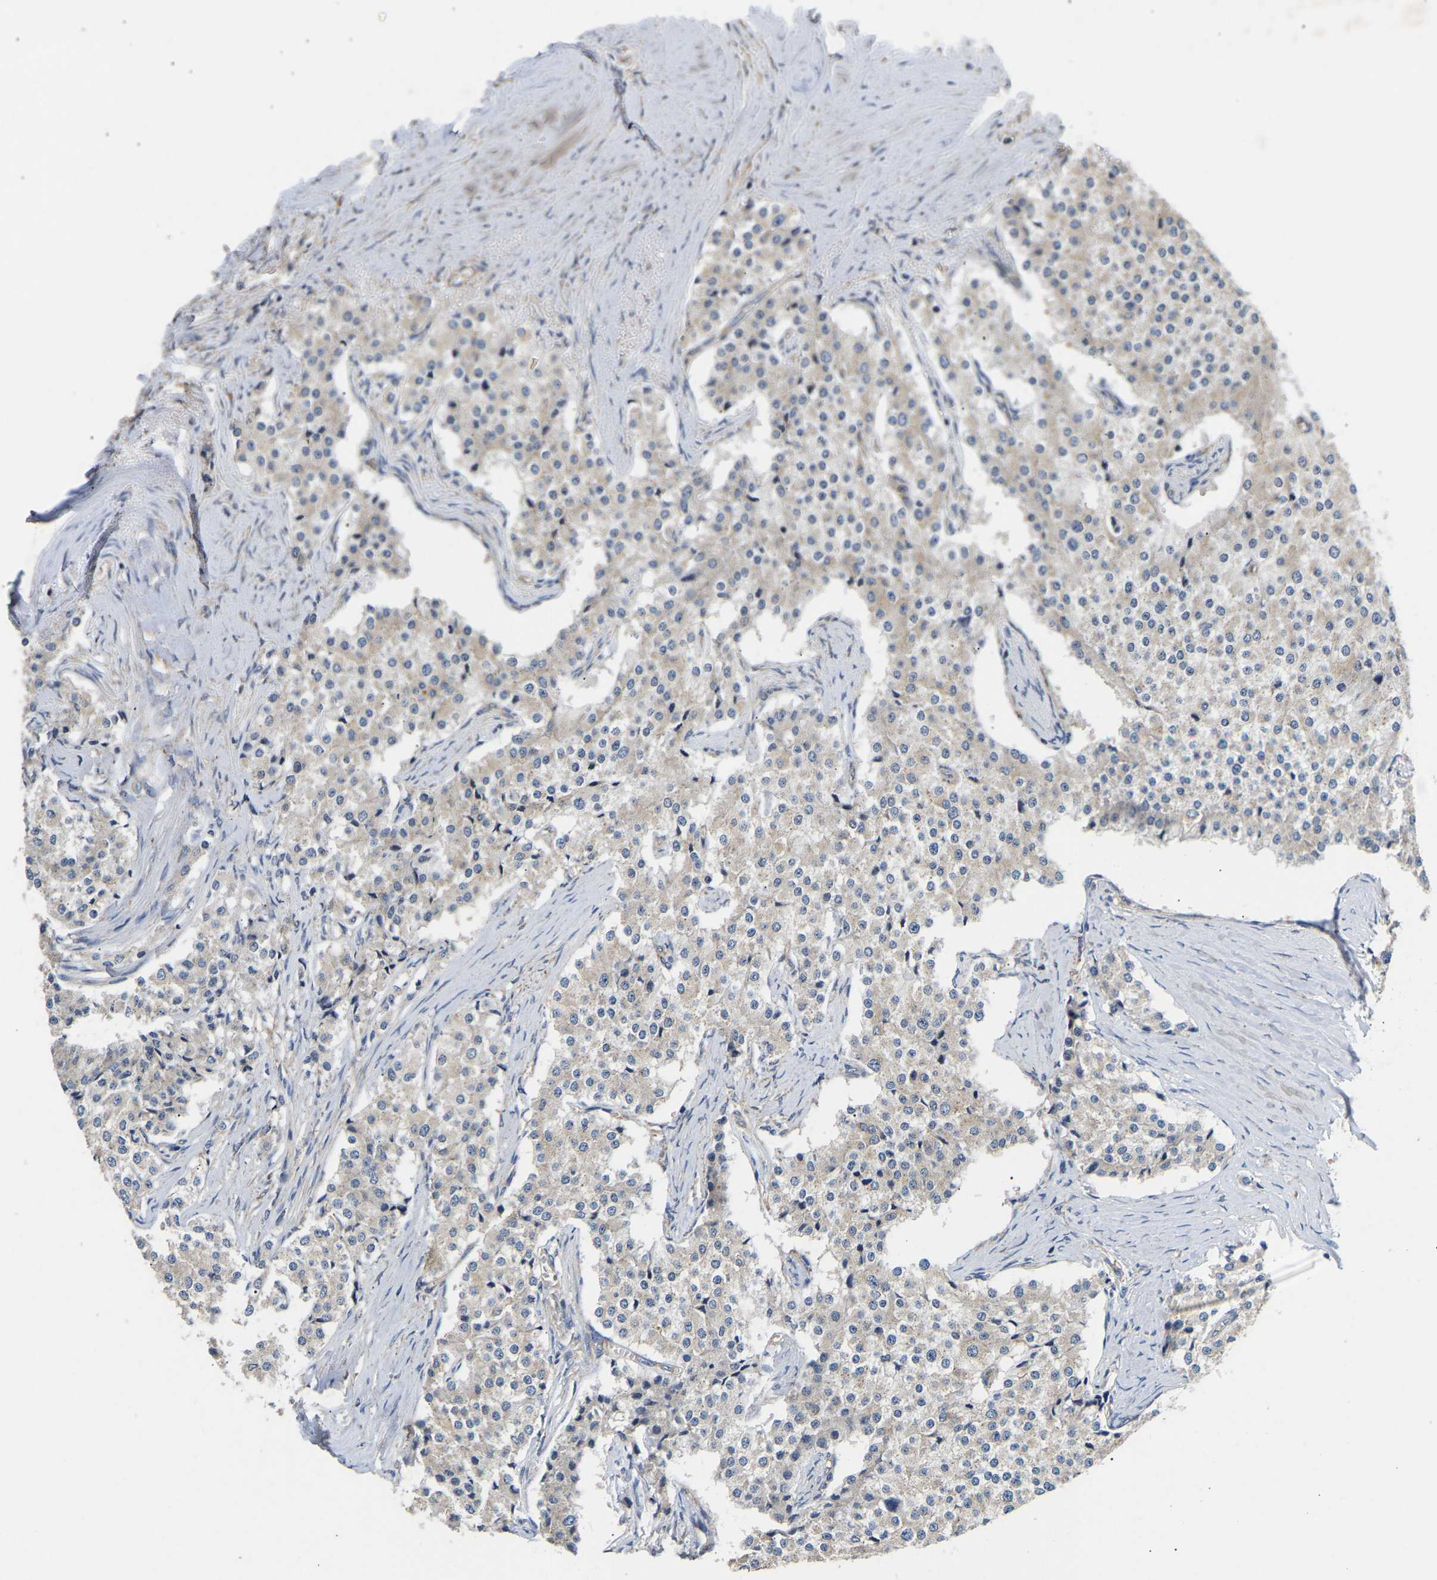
{"staining": {"intensity": "weak", "quantity": "<25%", "location": "cytoplasmic/membranous"}, "tissue": "carcinoid", "cell_type": "Tumor cells", "image_type": "cancer", "snomed": [{"axis": "morphology", "description": "Carcinoid, malignant, NOS"}, {"axis": "topography", "description": "Colon"}], "caption": "Protein analysis of carcinoid exhibits no significant staining in tumor cells.", "gene": "AIMP2", "patient": {"sex": "female", "age": 52}}